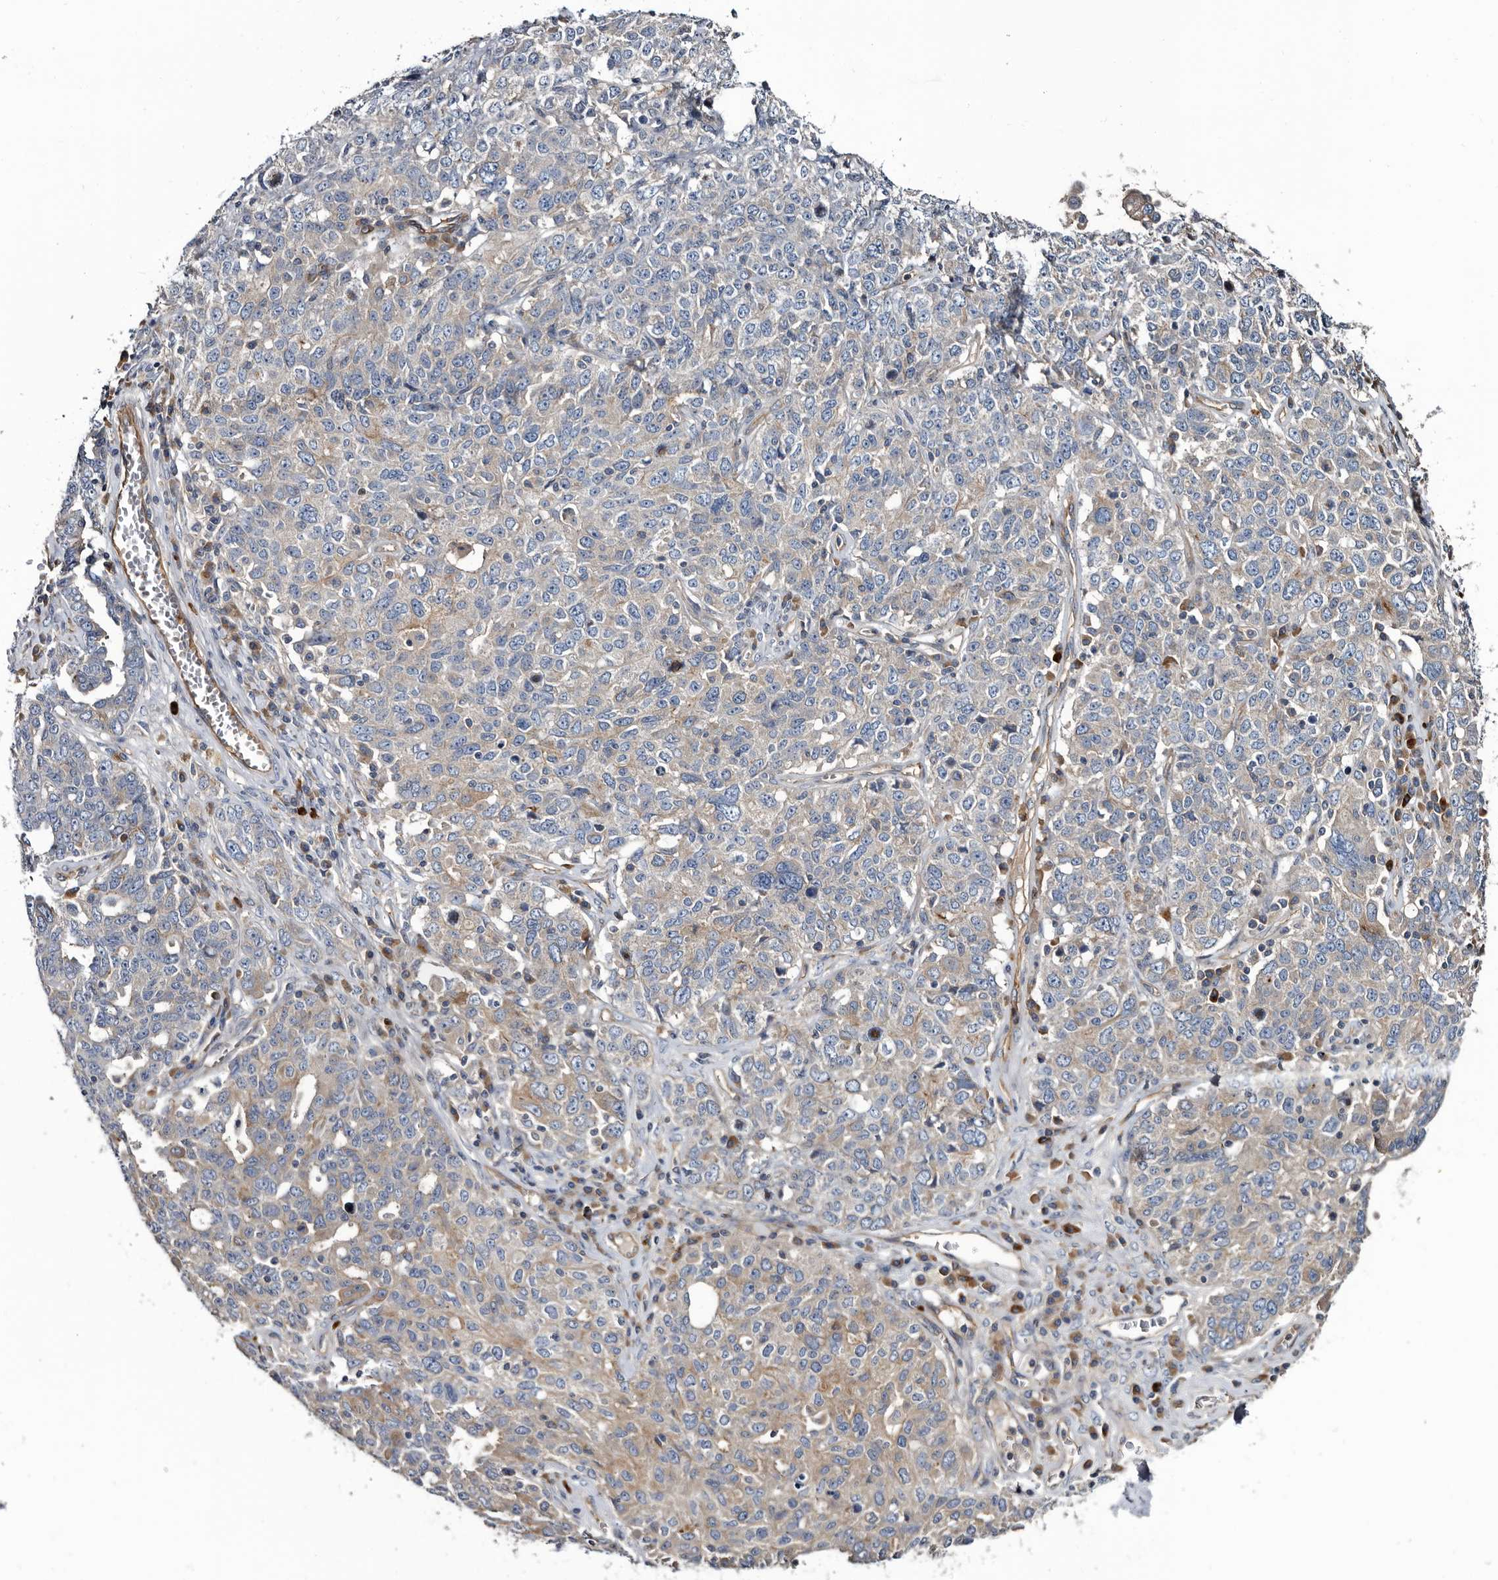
{"staining": {"intensity": "moderate", "quantity": "<25%", "location": "cytoplasmic/membranous"}, "tissue": "ovarian cancer", "cell_type": "Tumor cells", "image_type": "cancer", "snomed": [{"axis": "morphology", "description": "Carcinoma, endometroid"}, {"axis": "topography", "description": "Ovary"}], "caption": "This is a micrograph of immunohistochemistry (IHC) staining of ovarian endometroid carcinoma, which shows moderate positivity in the cytoplasmic/membranous of tumor cells.", "gene": "TSPAN17", "patient": {"sex": "female", "age": 62}}